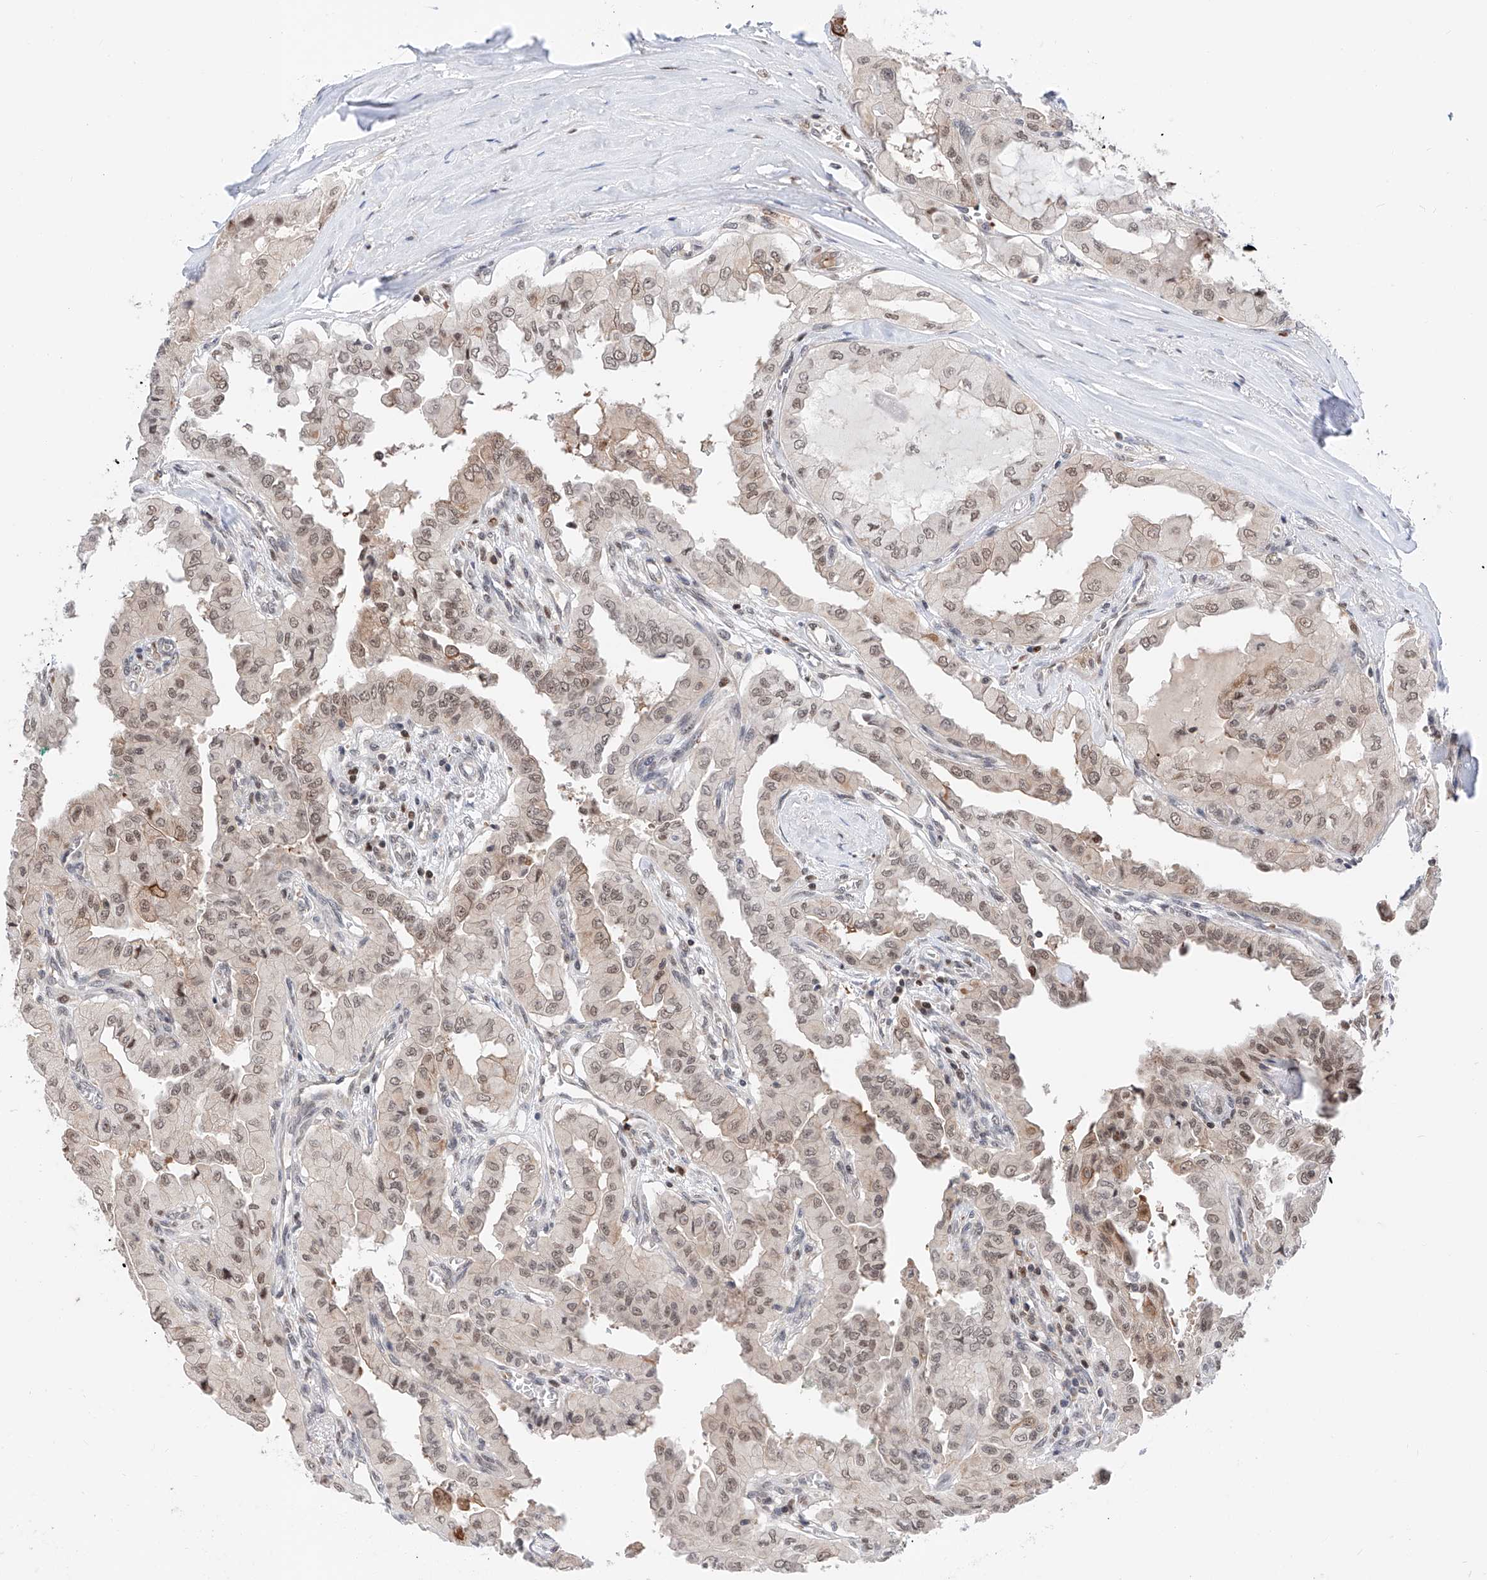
{"staining": {"intensity": "moderate", "quantity": ">75%", "location": "nuclear"}, "tissue": "thyroid cancer", "cell_type": "Tumor cells", "image_type": "cancer", "snomed": [{"axis": "morphology", "description": "Papillary adenocarcinoma, NOS"}, {"axis": "topography", "description": "Thyroid gland"}], "caption": "IHC of thyroid cancer shows medium levels of moderate nuclear staining in about >75% of tumor cells.", "gene": "SNRNP200", "patient": {"sex": "female", "age": 59}}